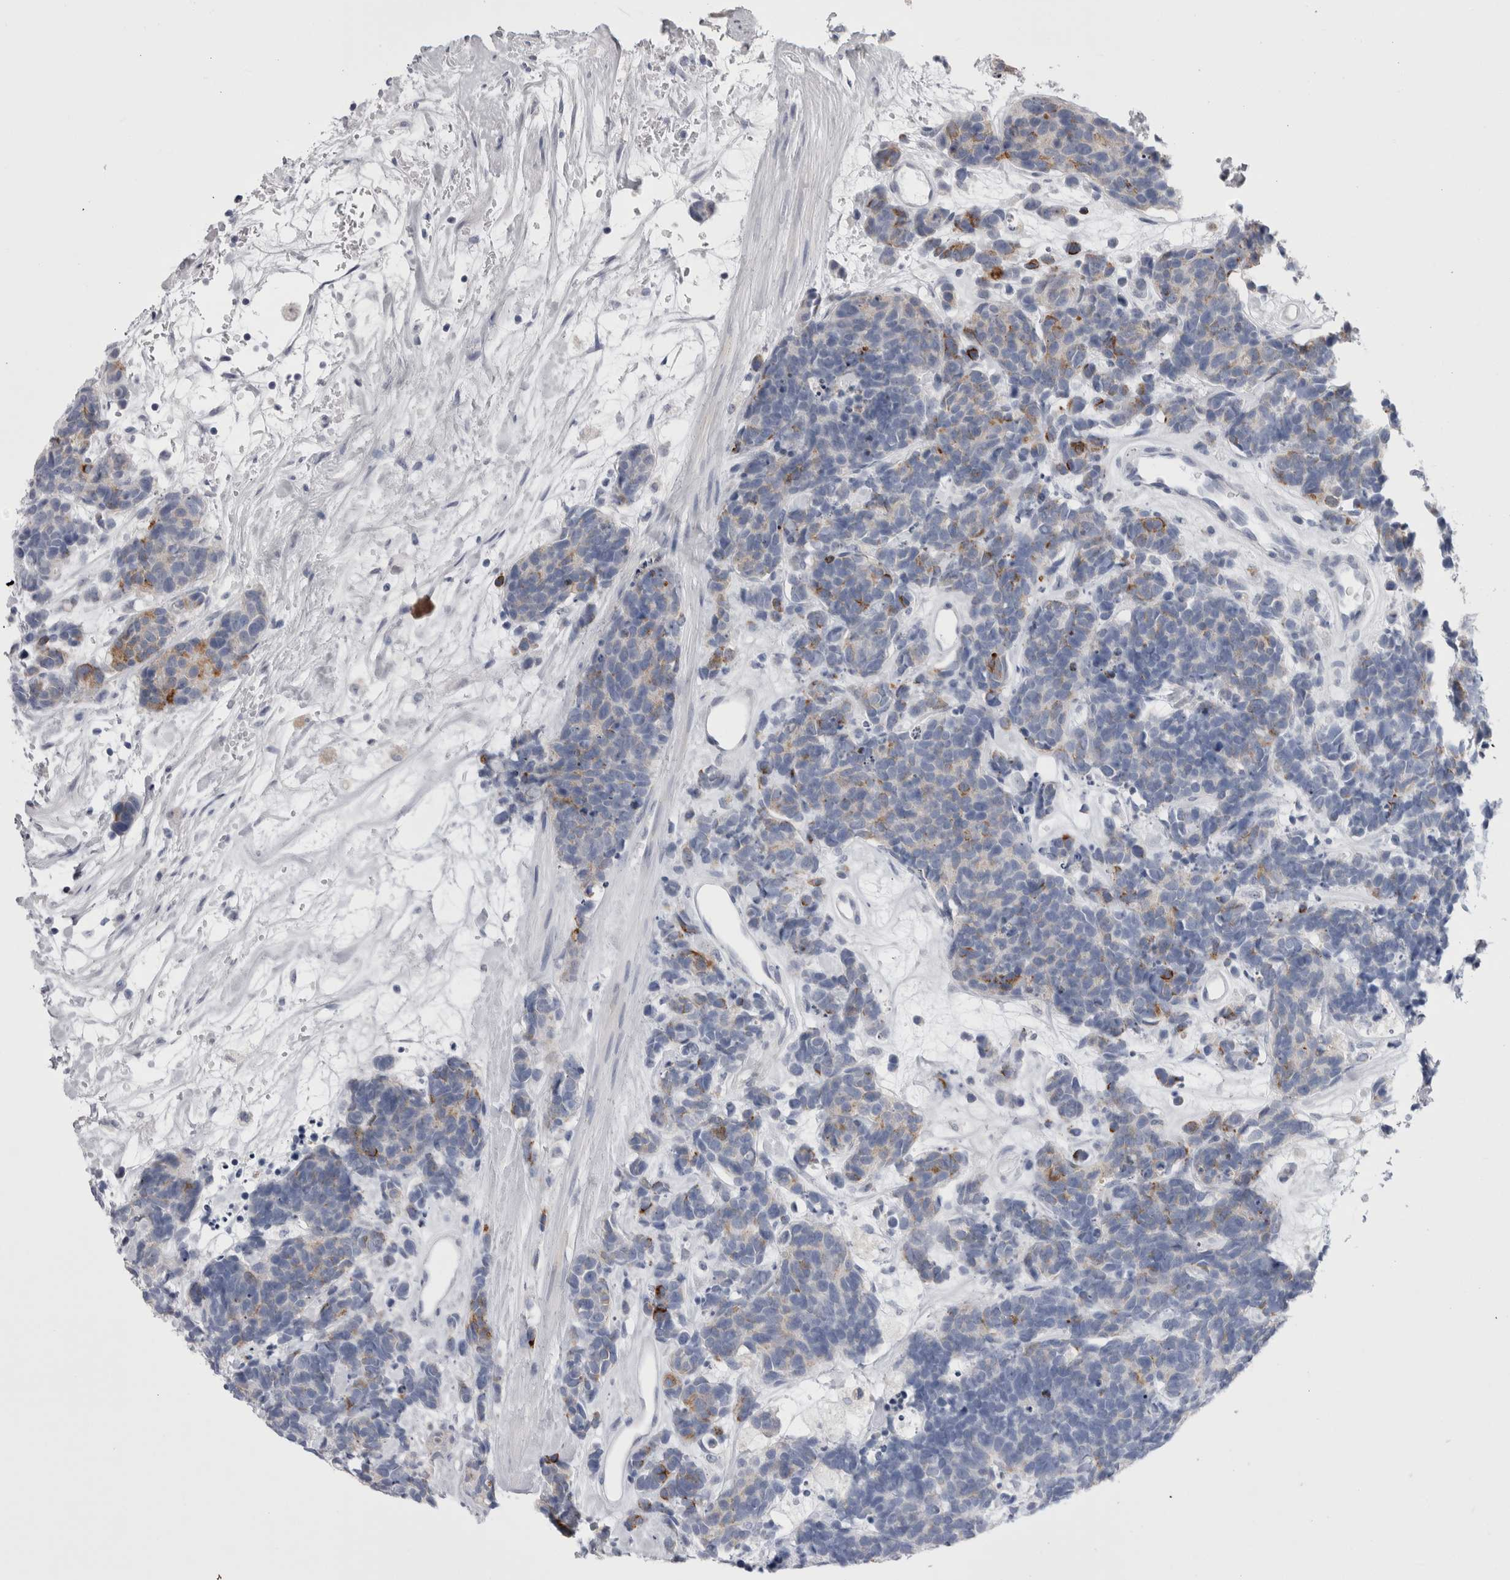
{"staining": {"intensity": "moderate", "quantity": "<25%", "location": "cytoplasmic/membranous"}, "tissue": "carcinoid", "cell_type": "Tumor cells", "image_type": "cancer", "snomed": [{"axis": "morphology", "description": "Carcinoma, NOS"}, {"axis": "morphology", "description": "Carcinoid, malignant, NOS"}, {"axis": "topography", "description": "Urinary bladder"}], "caption": "A histopathology image of malignant carcinoid stained for a protein displays moderate cytoplasmic/membranous brown staining in tumor cells.", "gene": "PWP2", "patient": {"sex": "male", "age": 57}}